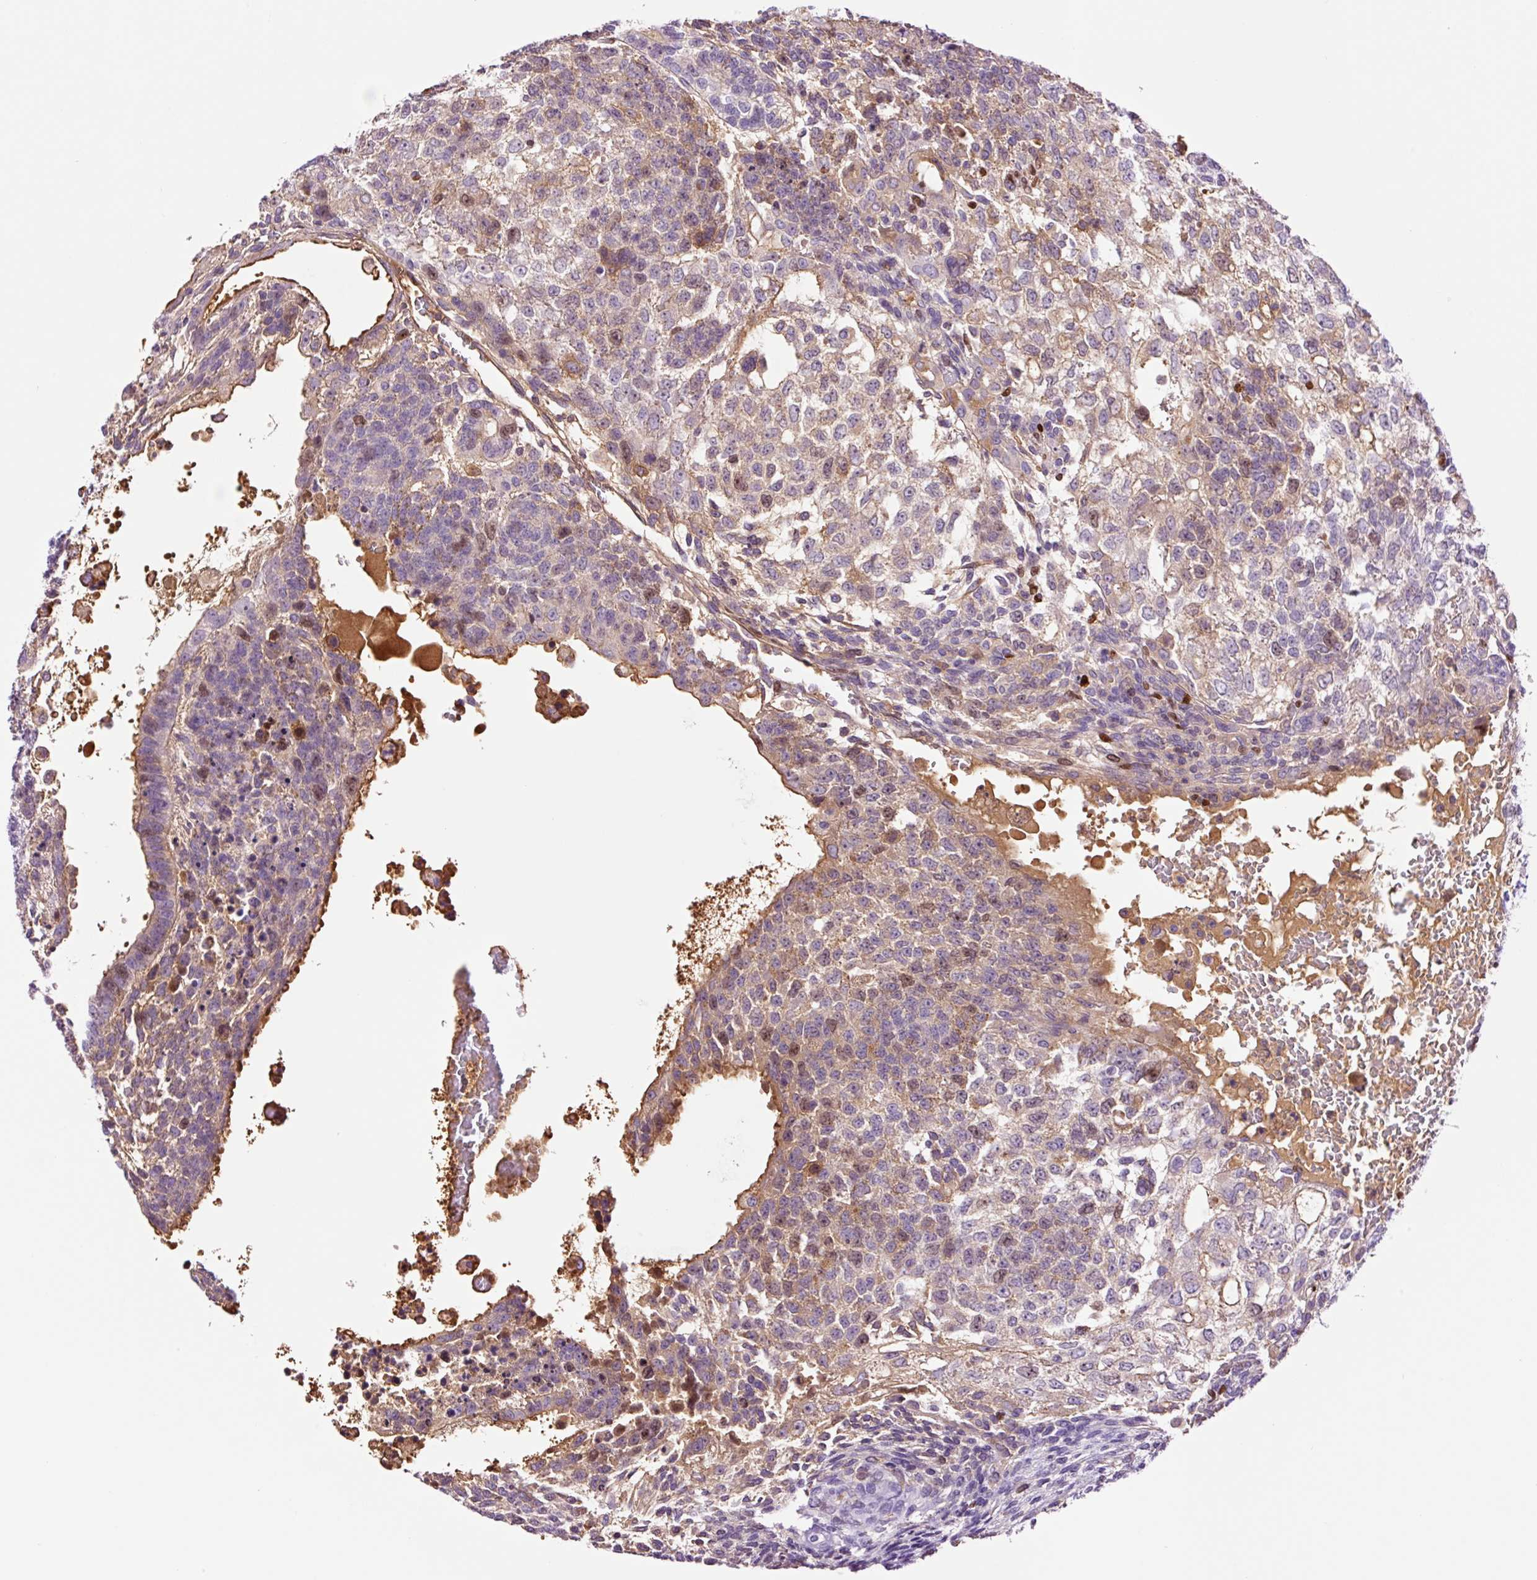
{"staining": {"intensity": "moderate", "quantity": "25%-75%", "location": "cytoplasmic/membranous,nuclear"}, "tissue": "testis cancer", "cell_type": "Tumor cells", "image_type": "cancer", "snomed": [{"axis": "morphology", "description": "Carcinoma, Embryonal, NOS"}, {"axis": "topography", "description": "Testis"}], "caption": "Testis embryonal carcinoma tissue demonstrates moderate cytoplasmic/membranous and nuclear staining in approximately 25%-75% of tumor cells", "gene": "DPPA4", "patient": {"sex": "male", "age": 23}}